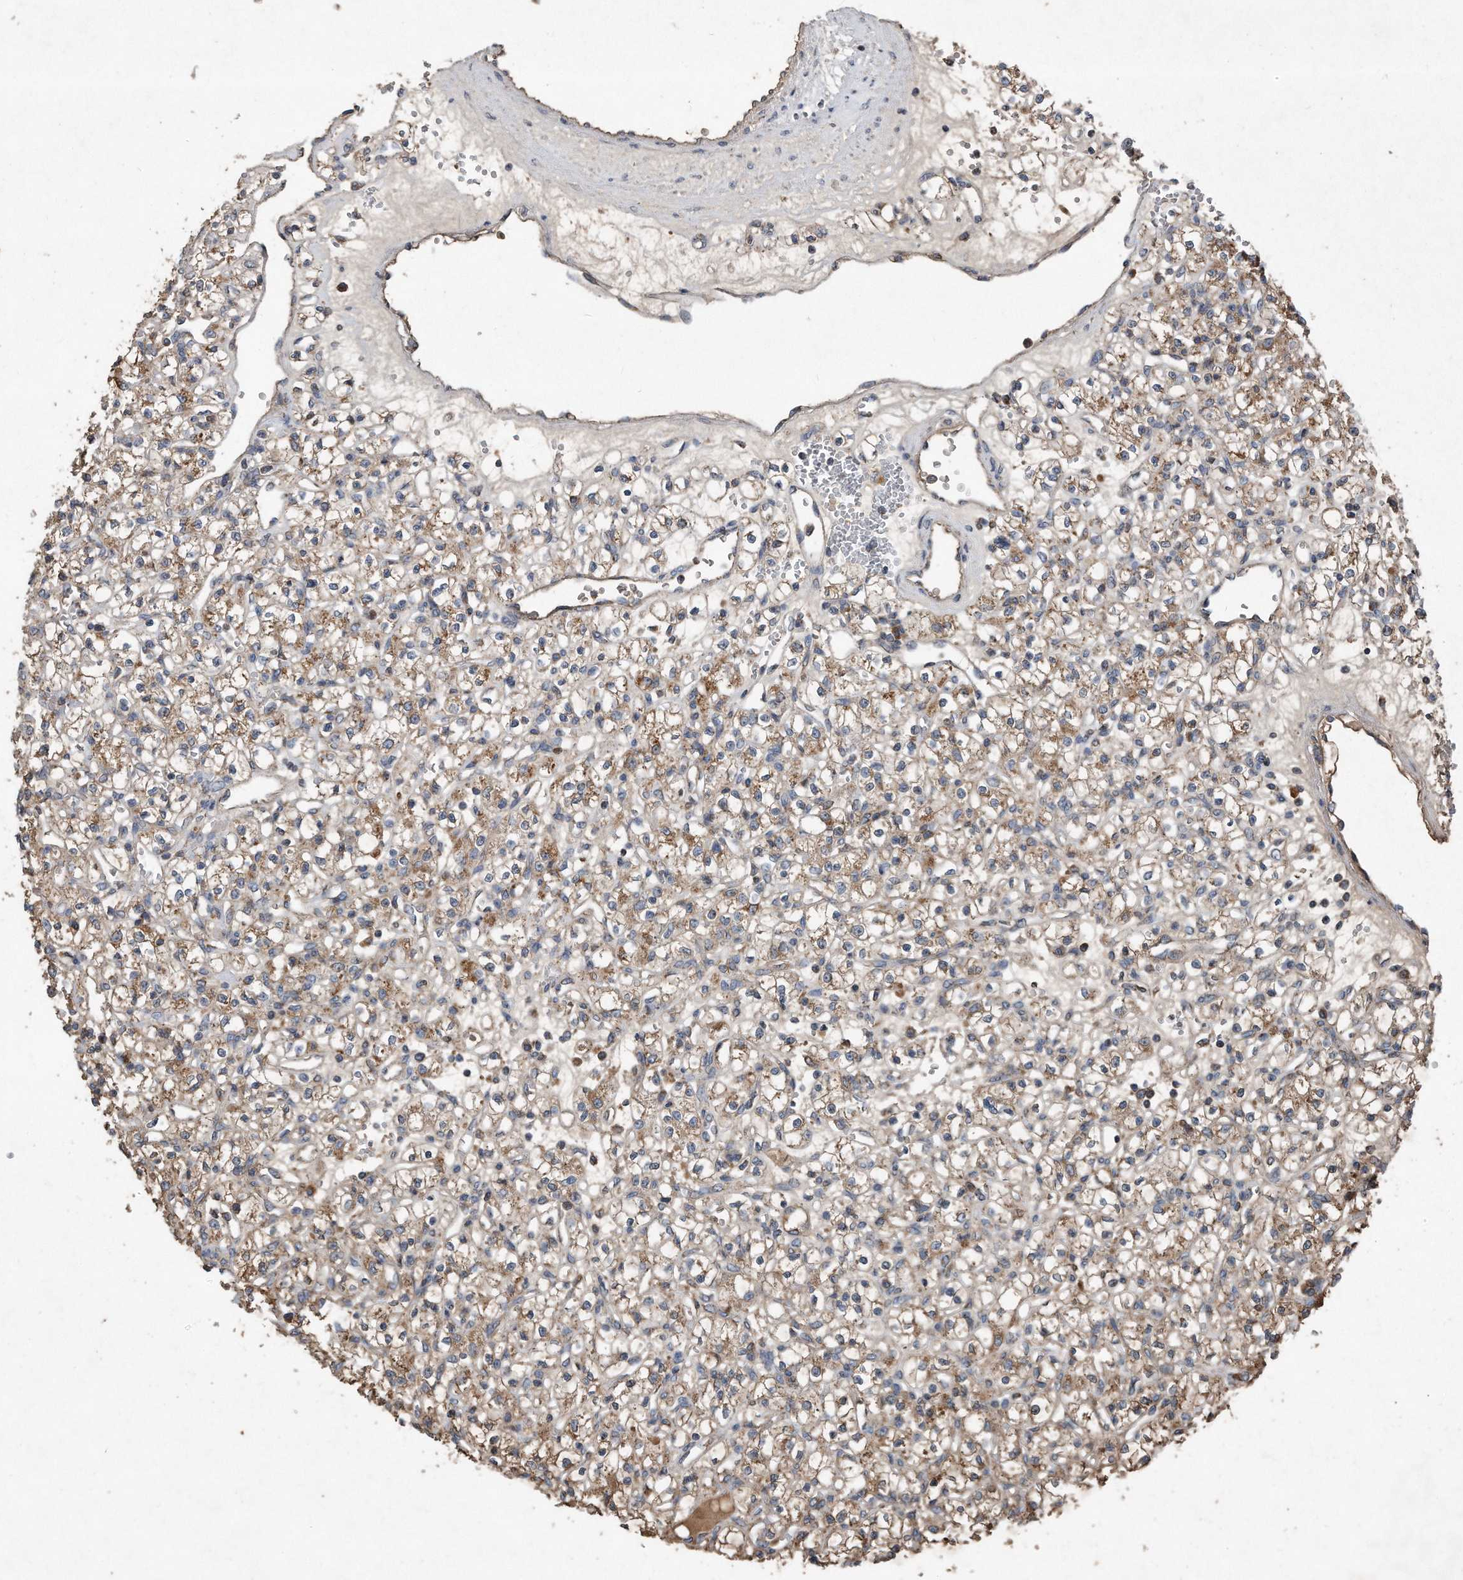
{"staining": {"intensity": "weak", "quantity": "<25%", "location": "cytoplasmic/membranous"}, "tissue": "renal cancer", "cell_type": "Tumor cells", "image_type": "cancer", "snomed": [{"axis": "morphology", "description": "Adenocarcinoma, NOS"}, {"axis": "topography", "description": "Kidney"}], "caption": "A high-resolution photomicrograph shows IHC staining of renal cancer (adenocarcinoma), which exhibits no significant staining in tumor cells.", "gene": "SDHA", "patient": {"sex": "female", "age": 59}}